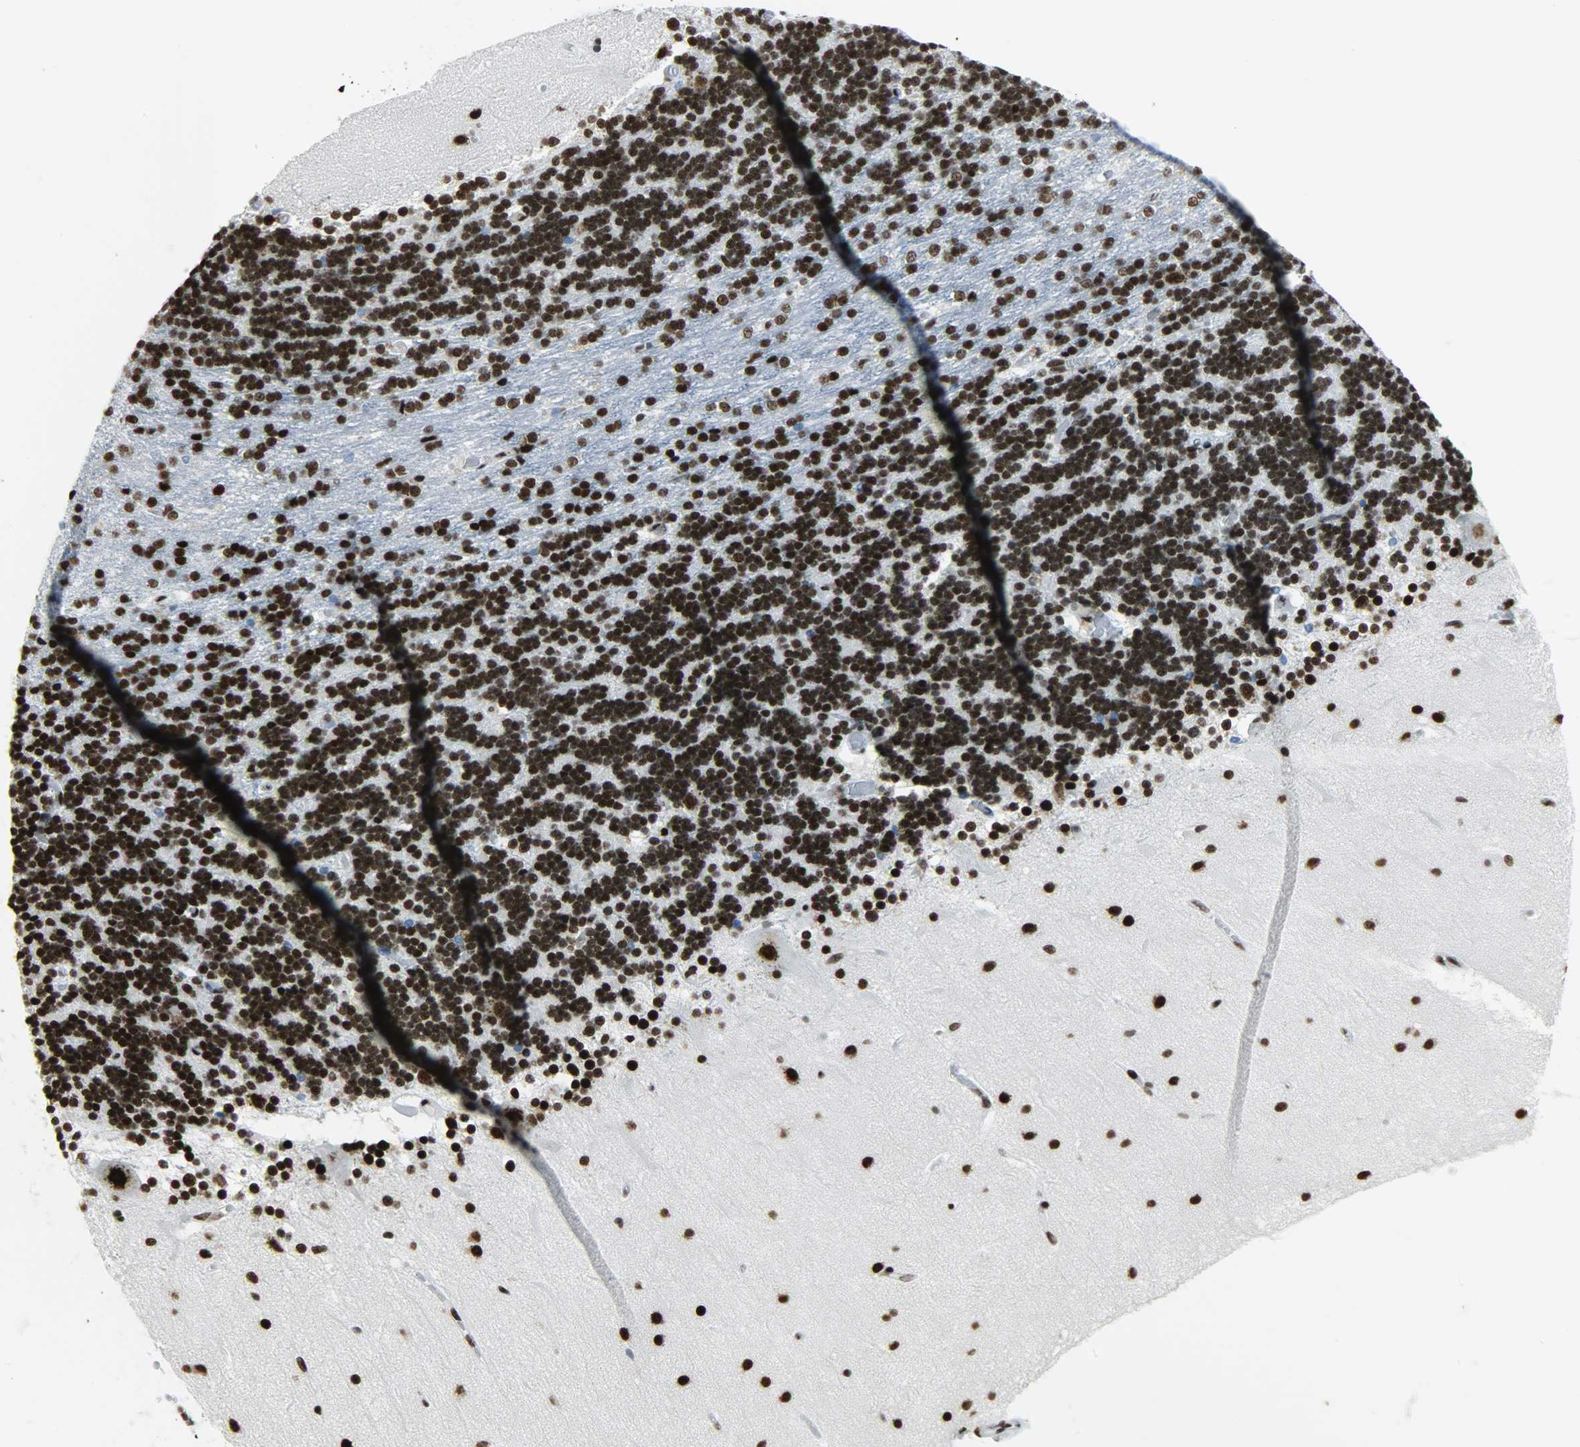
{"staining": {"intensity": "strong", "quantity": ">75%", "location": "nuclear"}, "tissue": "cerebellum", "cell_type": "Cells in granular layer", "image_type": "normal", "snomed": [{"axis": "morphology", "description": "Normal tissue, NOS"}, {"axis": "topography", "description": "Cerebellum"}], "caption": "Immunohistochemical staining of unremarkable human cerebellum demonstrates strong nuclear protein positivity in about >75% of cells in granular layer. (Brightfield microscopy of DAB IHC at high magnification).", "gene": "SNRPA", "patient": {"sex": "female", "age": 54}}